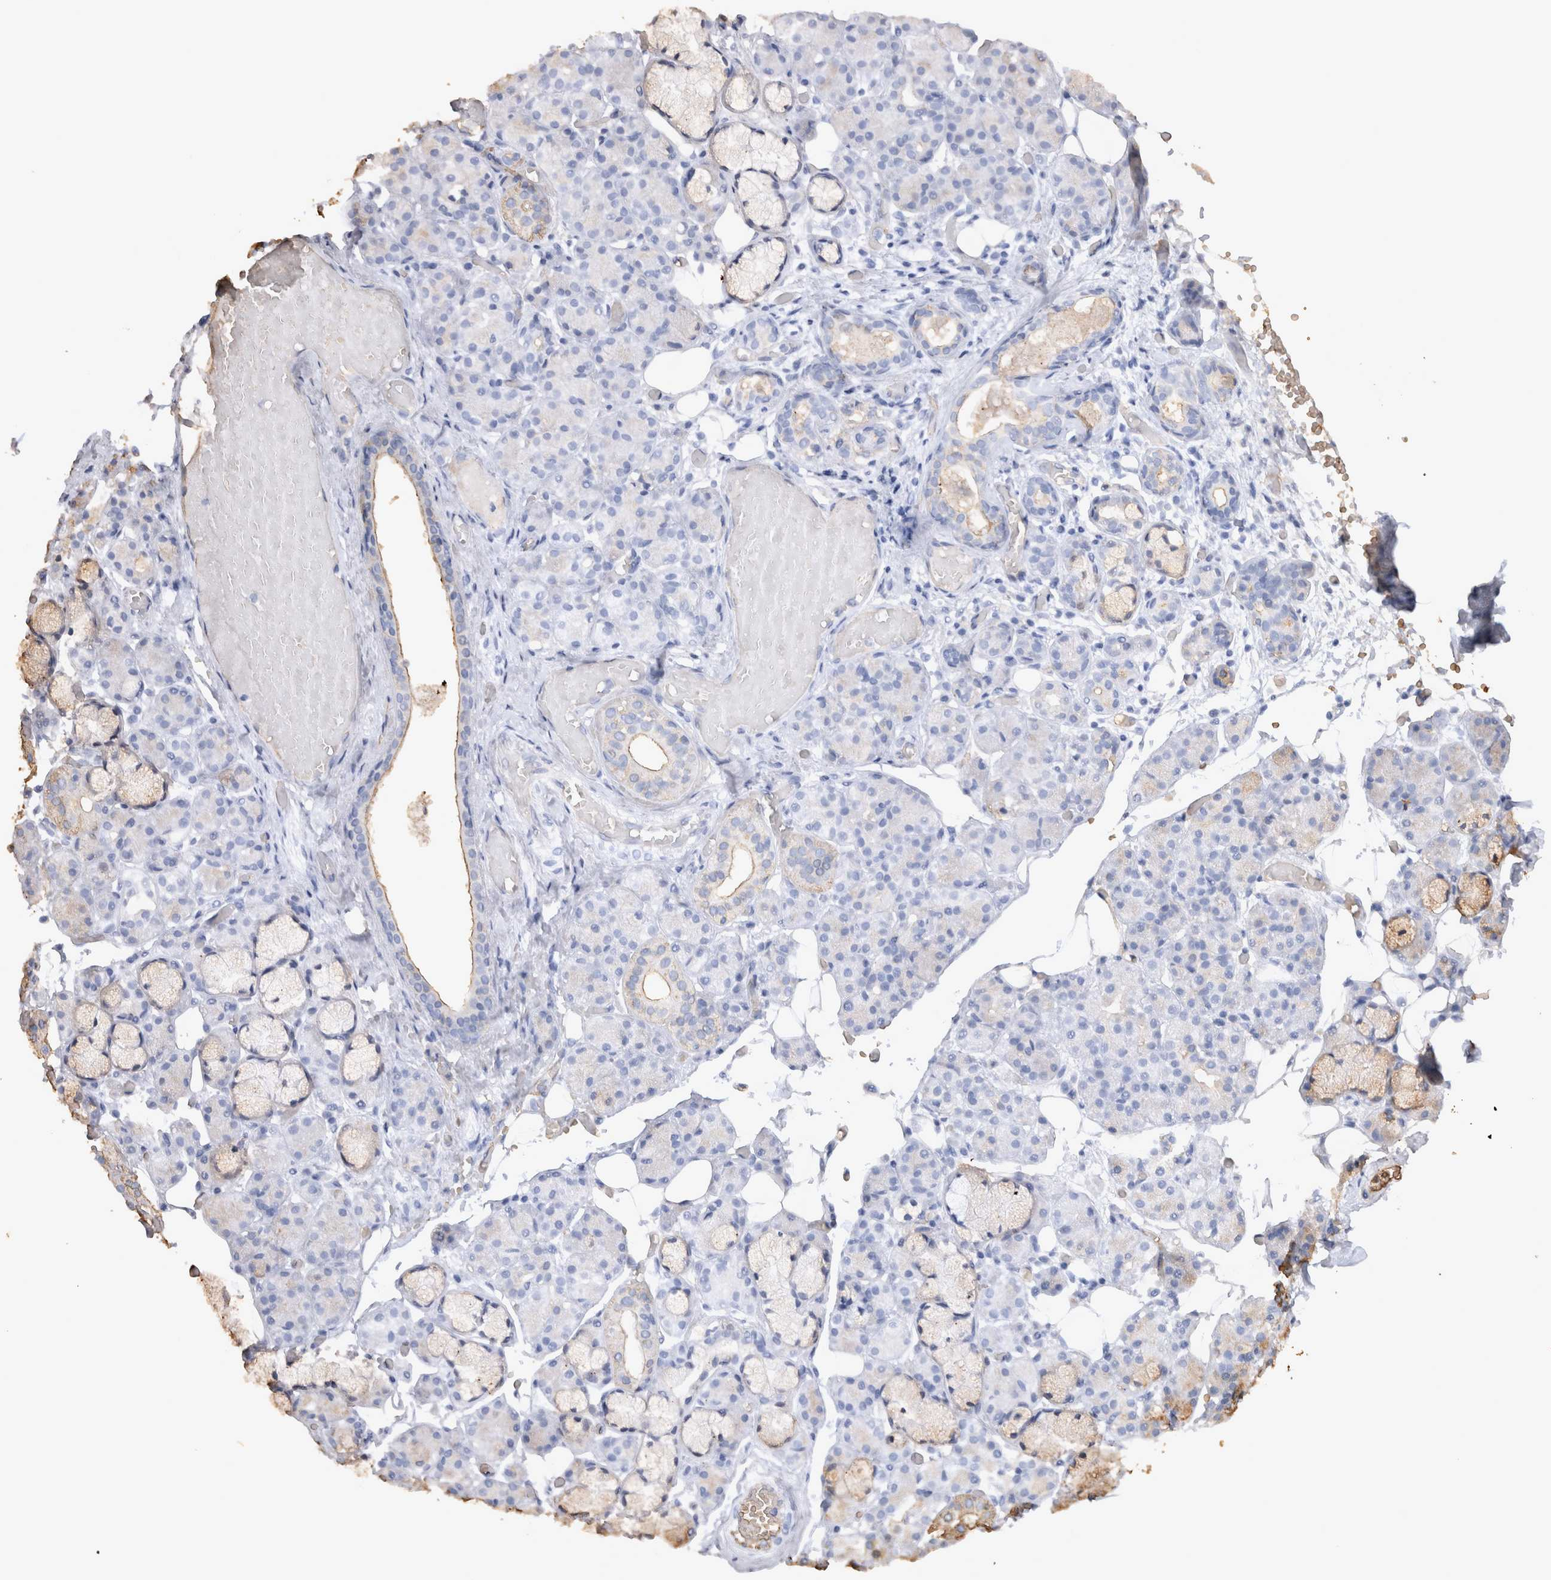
{"staining": {"intensity": "weak", "quantity": "<25%", "location": "cytoplasmic/membranous"}, "tissue": "salivary gland", "cell_type": "Glandular cells", "image_type": "normal", "snomed": [{"axis": "morphology", "description": "Normal tissue, NOS"}, {"axis": "topography", "description": "Salivary gland"}], "caption": "Benign salivary gland was stained to show a protein in brown. There is no significant staining in glandular cells. The staining is performed using DAB brown chromogen with nuclei counter-stained in using hematoxylin.", "gene": "IL17RC", "patient": {"sex": "male", "age": 63}}